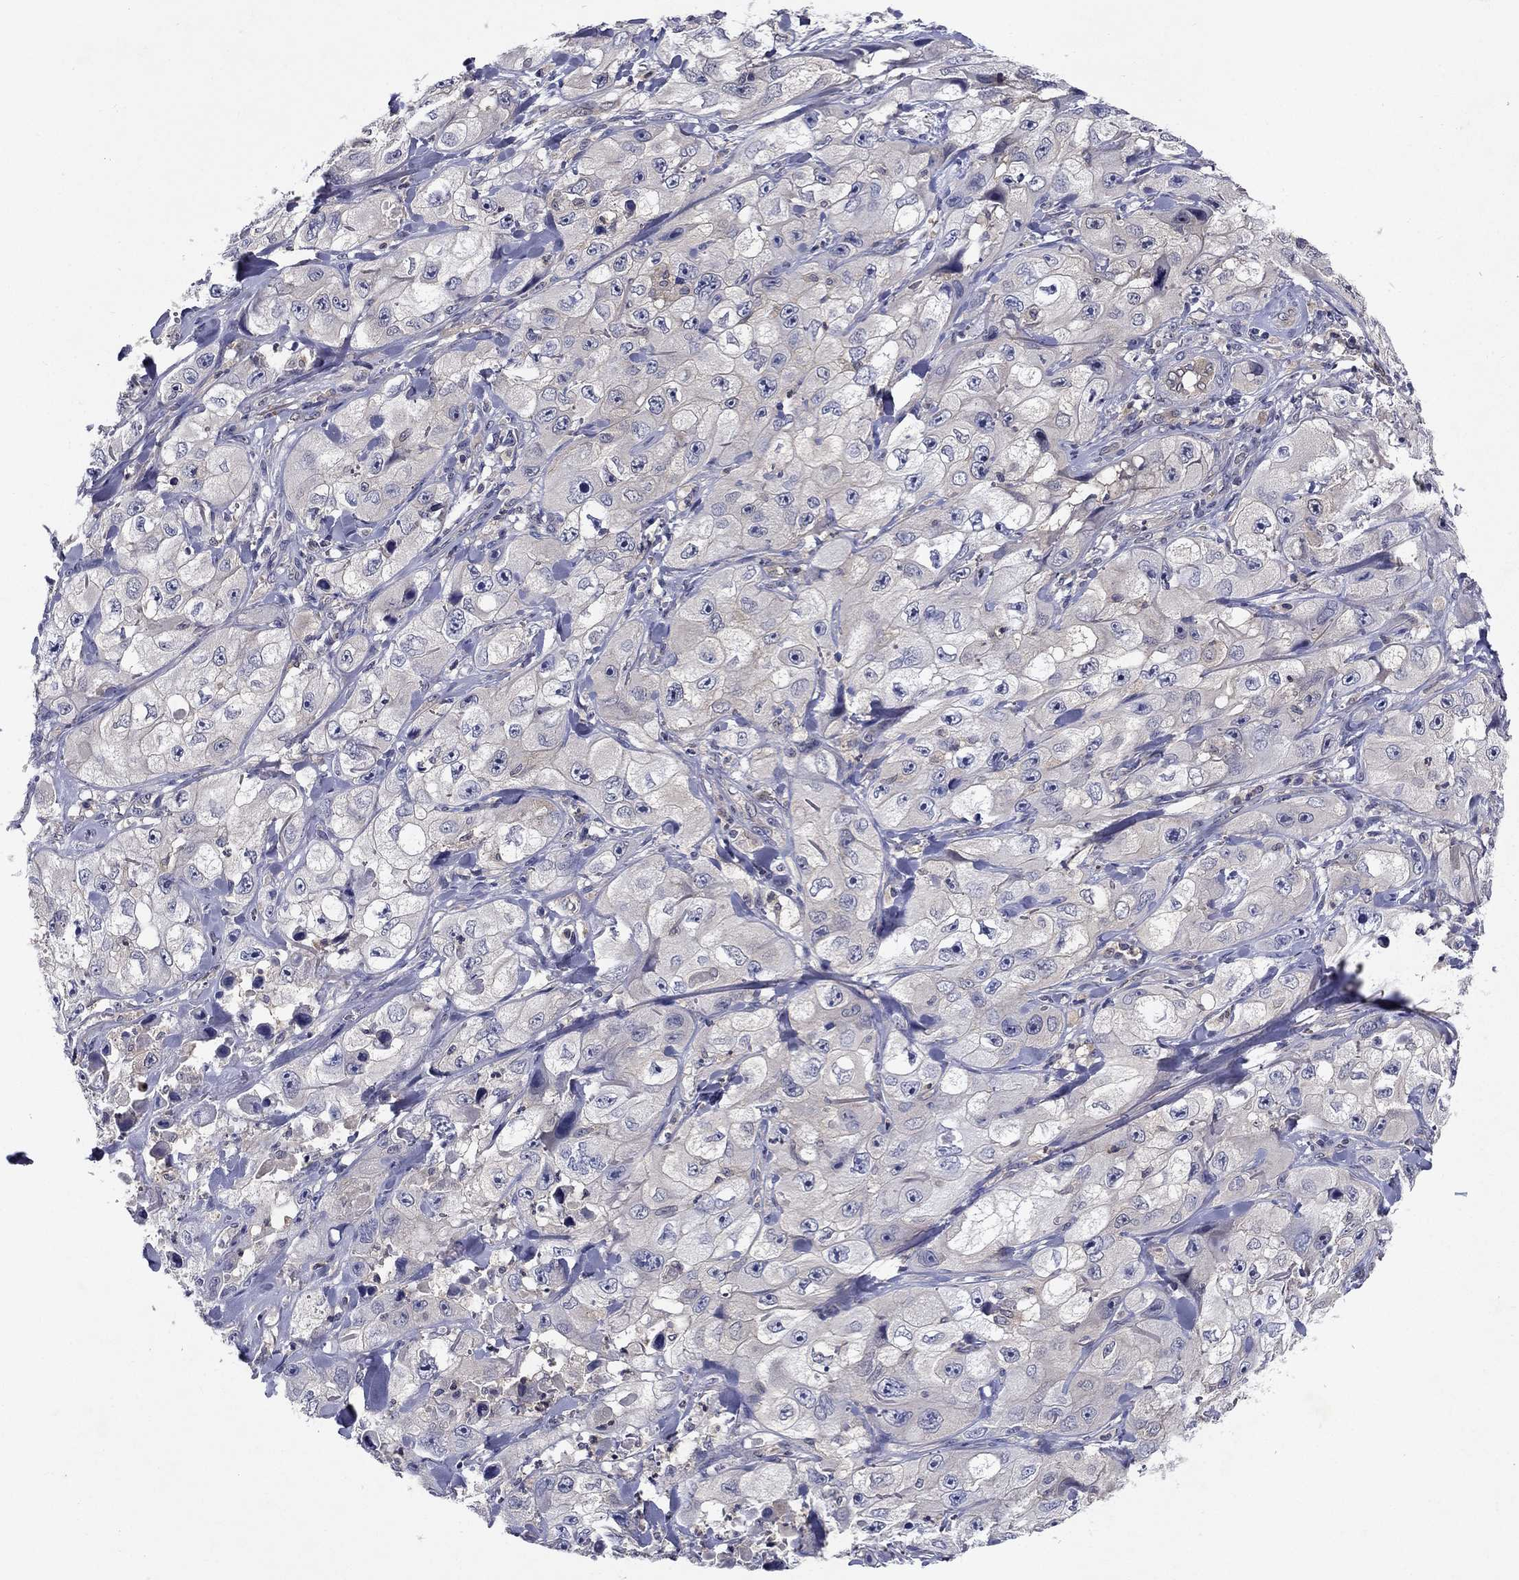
{"staining": {"intensity": "negative", "quantity": "none", "location": "none"}, "tissue": "skin cancer", "cell_type": "Tumor cells", "image_type": "cancer", "snomed": [{"axis": "morphology", "description": "Squamous cell carcinoma, NOS"}, {"axis": "topography", "description": "Skin"}, {"axis": "topography", "description": "Subcutis"}], "caption": "High magnification brightfield microscopy of skin cancer (squamous cell carcinoma) stained with DAB (3,3'-diaminobenzidine) (brown) and counterstained with hematoxylin (blue): tumor cells show no significant positivity.", "gene": "GLTP", "patient": {"sex": "male", "age": 73}}